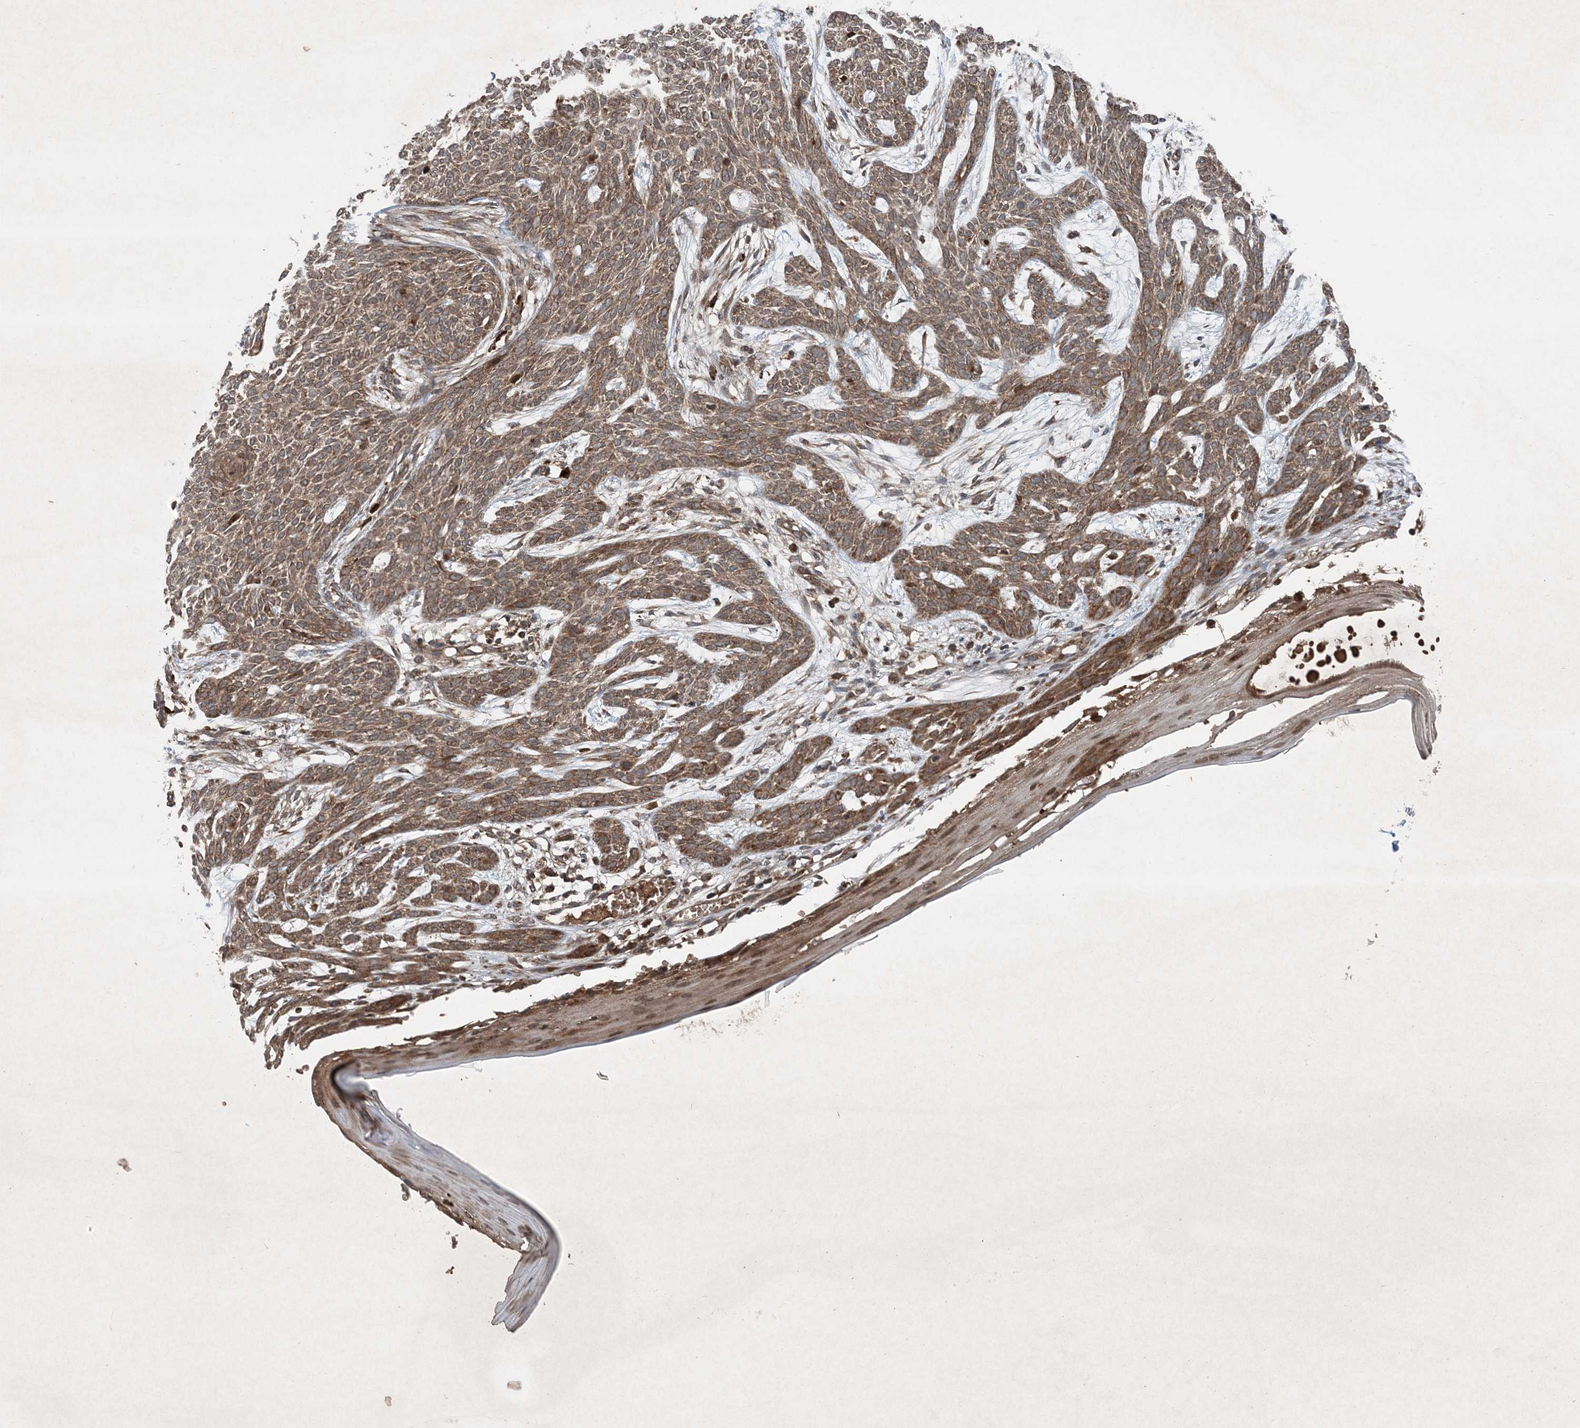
{"staining": {"intensity": "moderate", "quantity": ">75%", "location": "cytoplasmic/membranous"}, "tissue": "skin cancer", "cell_type": "Tumor cells", "image_type": "cancer", "snomed": [{"axis": "morphology", "description": "Basal cell carcinoma"}, {"axis": "topography", "description": "Skin"}], "caption": "Skin cancer was stained to show a protein in brown. There is medium levels of moderate cytoplasmic/membranous positivity in about >75% of tumor cells. (DAB (3,3'-diaminobenzidine) IHC with brightfield microscopy, high magnification).", "gene": "GNG5", "patient": {"sex": "female", "age": 59}}